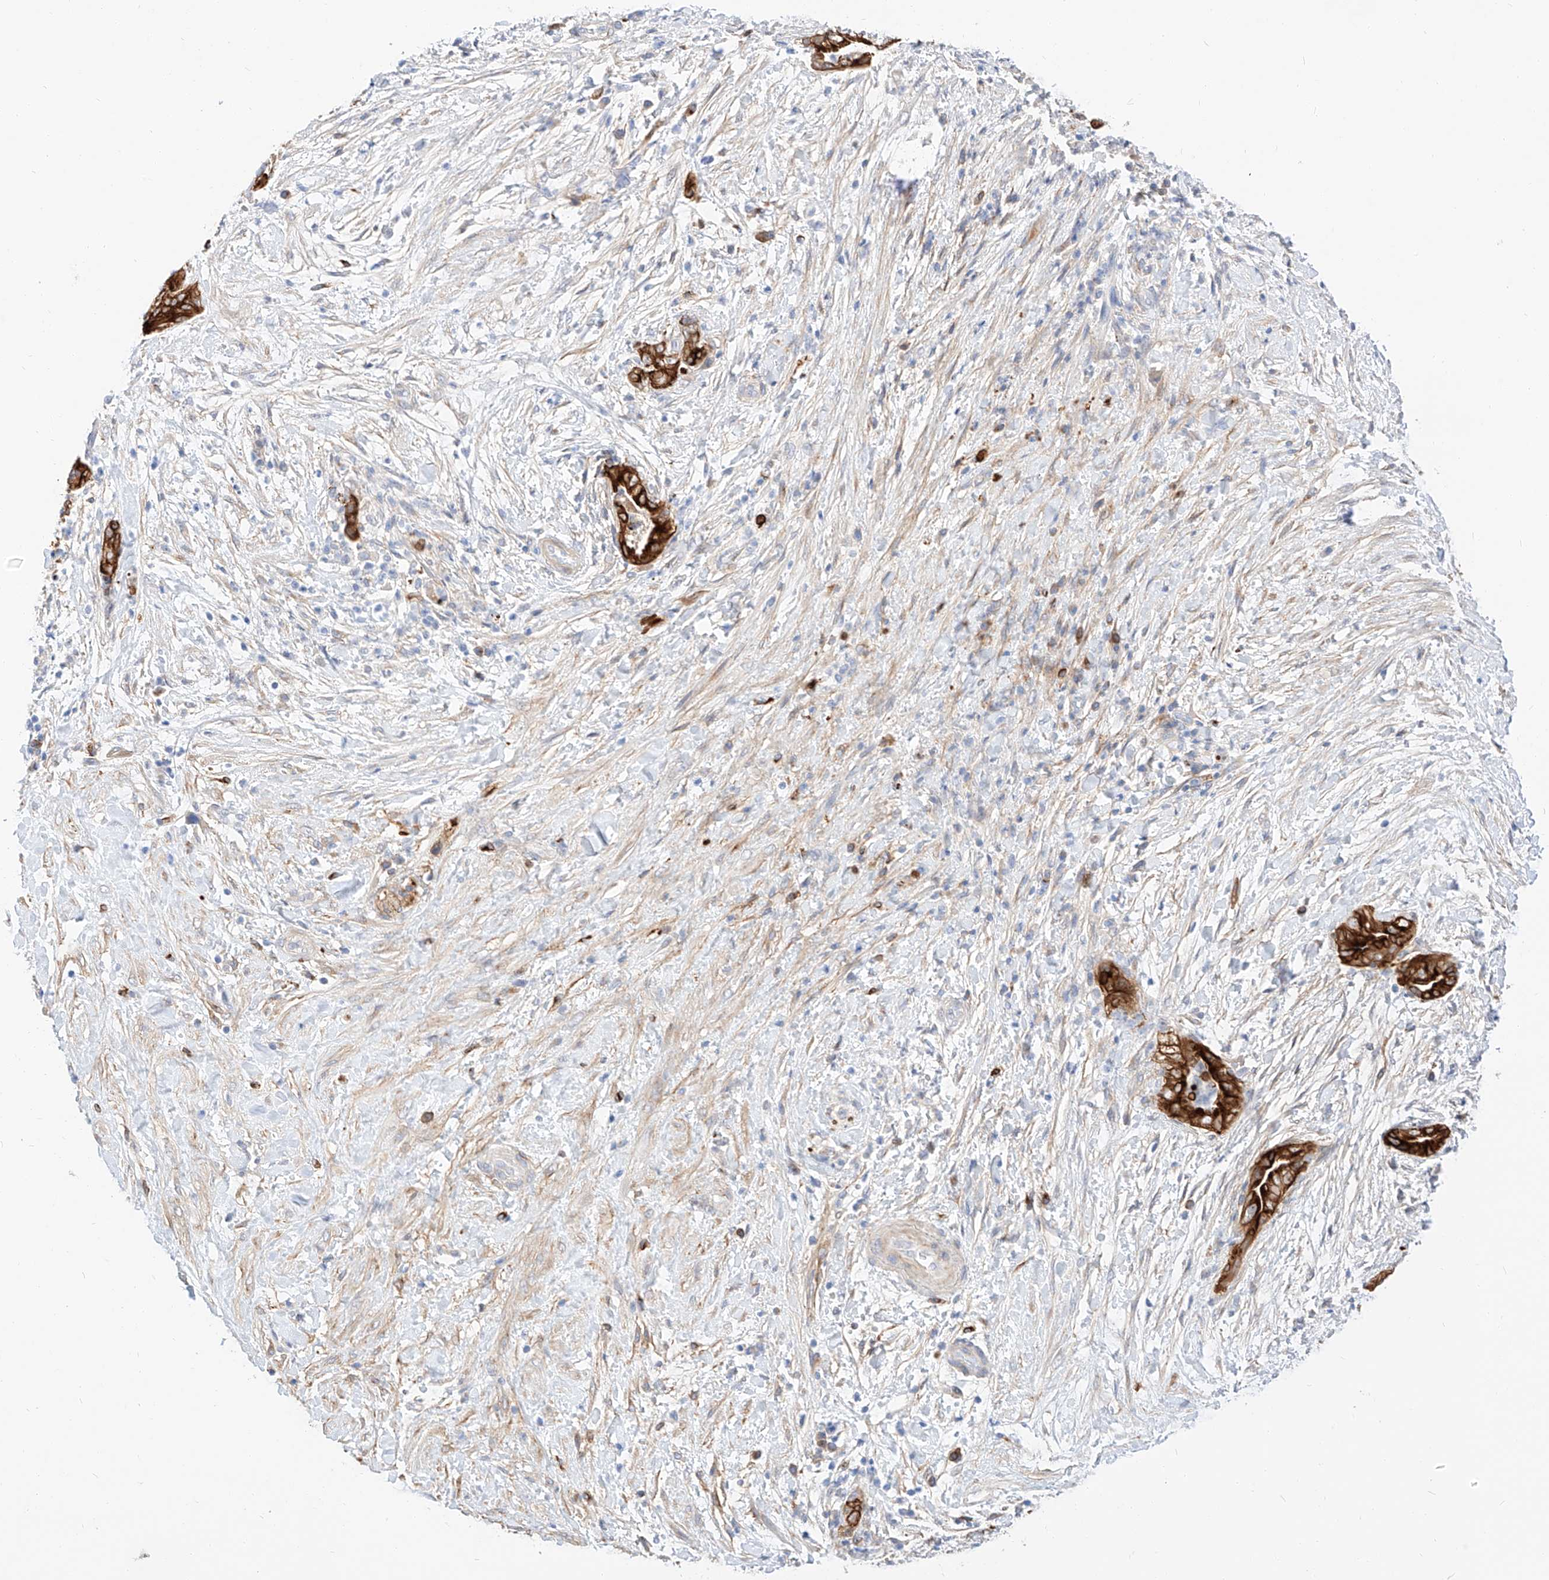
{"staining": {"intensity": "strong", "quantity": ">75%", "location": "cytoplasmic/membranous"}, "tissue": "pancreatic cancer", "cell_type": "Tumor cells", "image_type": "cancer", "snomed": [{"axis": "morphology", "description": "Adenocarcinoma, NOS"}, {"axis": "topography", "description": "Pancreas"}], "caption": "High-magnification brightfield microscopy of pancreatic cancer stained with DAB (3,3'-diaminobenzidine) (brown) and counterstained with hematoxylin (blue). tumor cells exhibit strong cytoplasmic/membranous expression is identified in approximately>75% of cells.", "gene": "MAP7", "patient": {"sex": "male", "age": 75}}